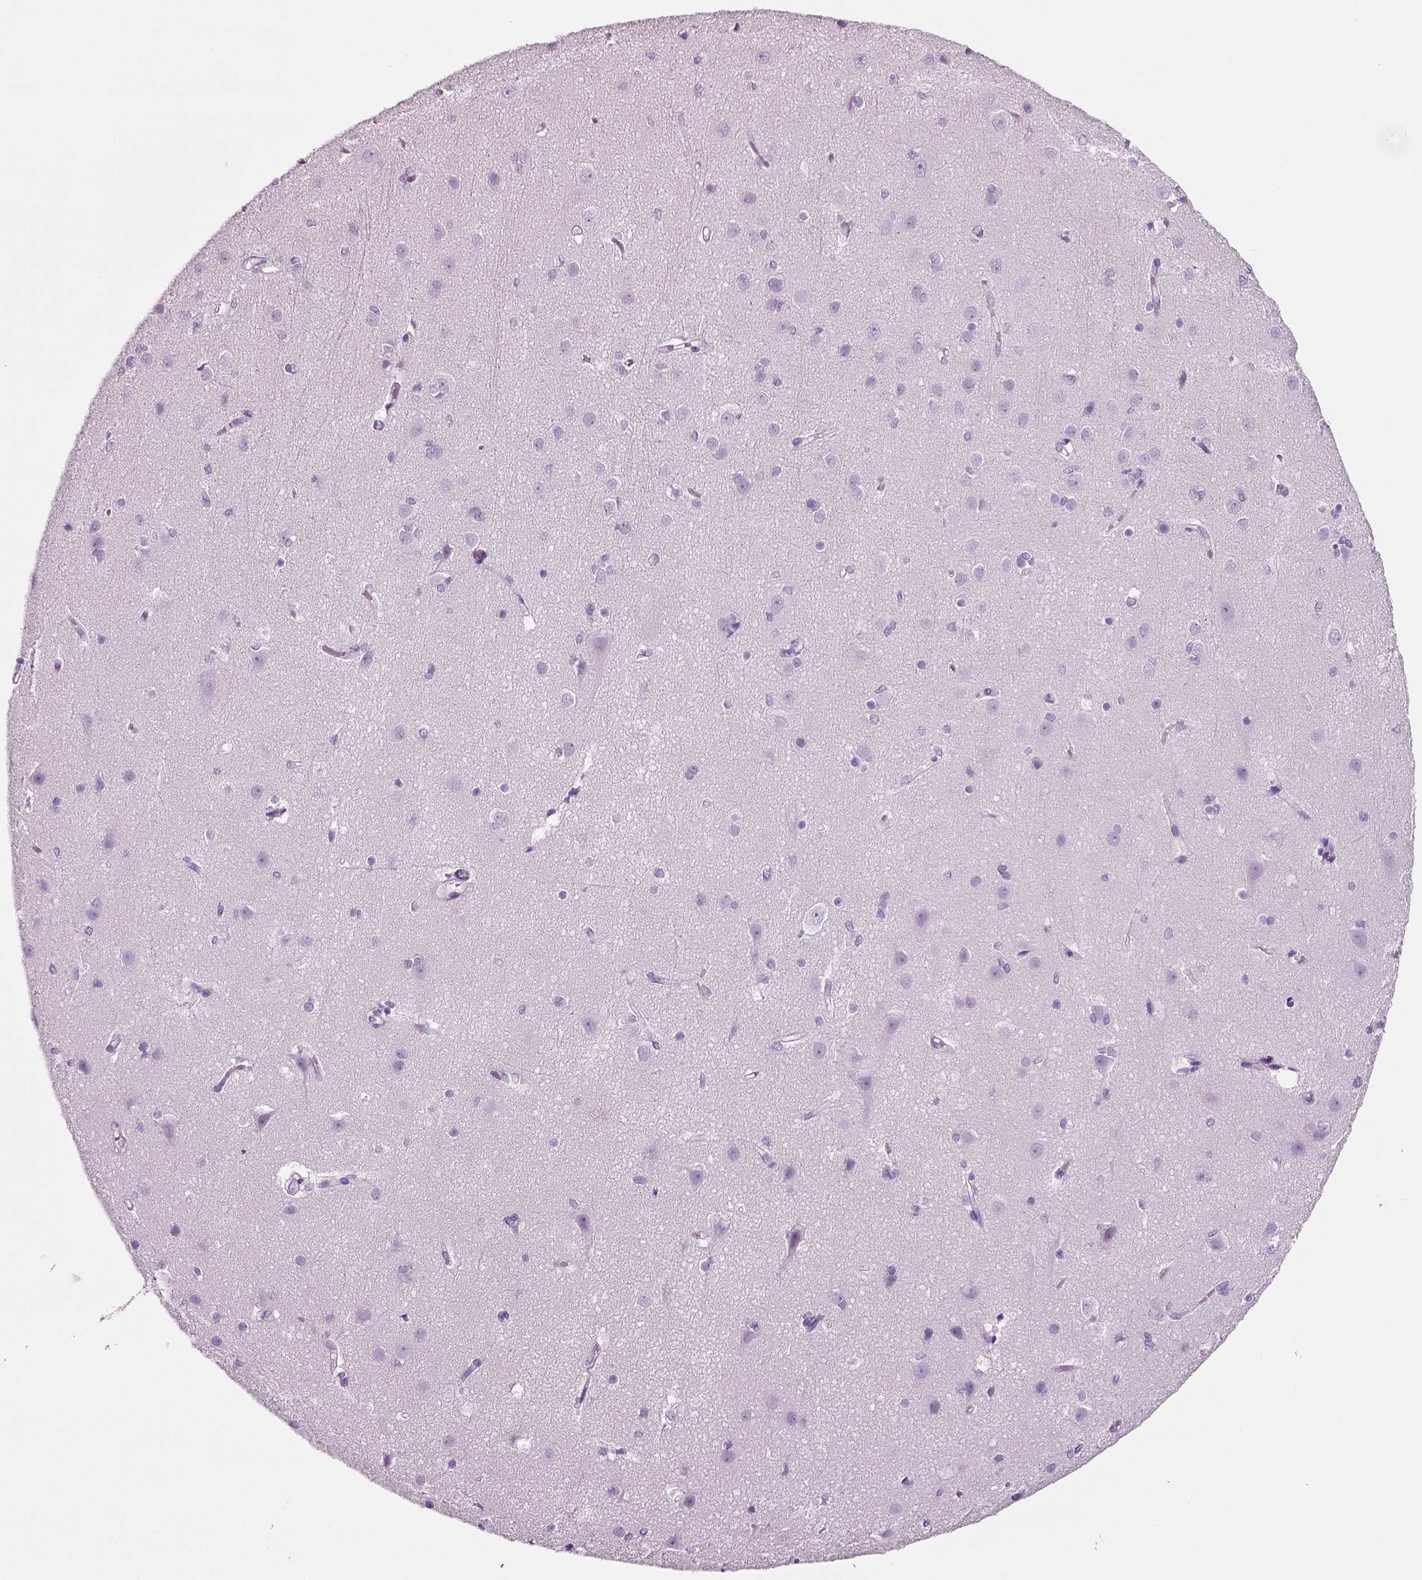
{"staining": {"intensity": "negative", "quantity": "none", "location": "none"}, "tissue": "cerebral cortex", "cell_type": "Endothelial cells", "image_type": "normal", "snomed": [{"axis": "morphology", "description": "Normal tissue, NOS"}, {"axis": "topography", "description": "Cerebral cortex"}], "caption": "IHC of benign cerebral cortex demonstrates no expression in endothelial cells.", "gene": "CD109", "patient": {"sex": "male", "age": 37}}